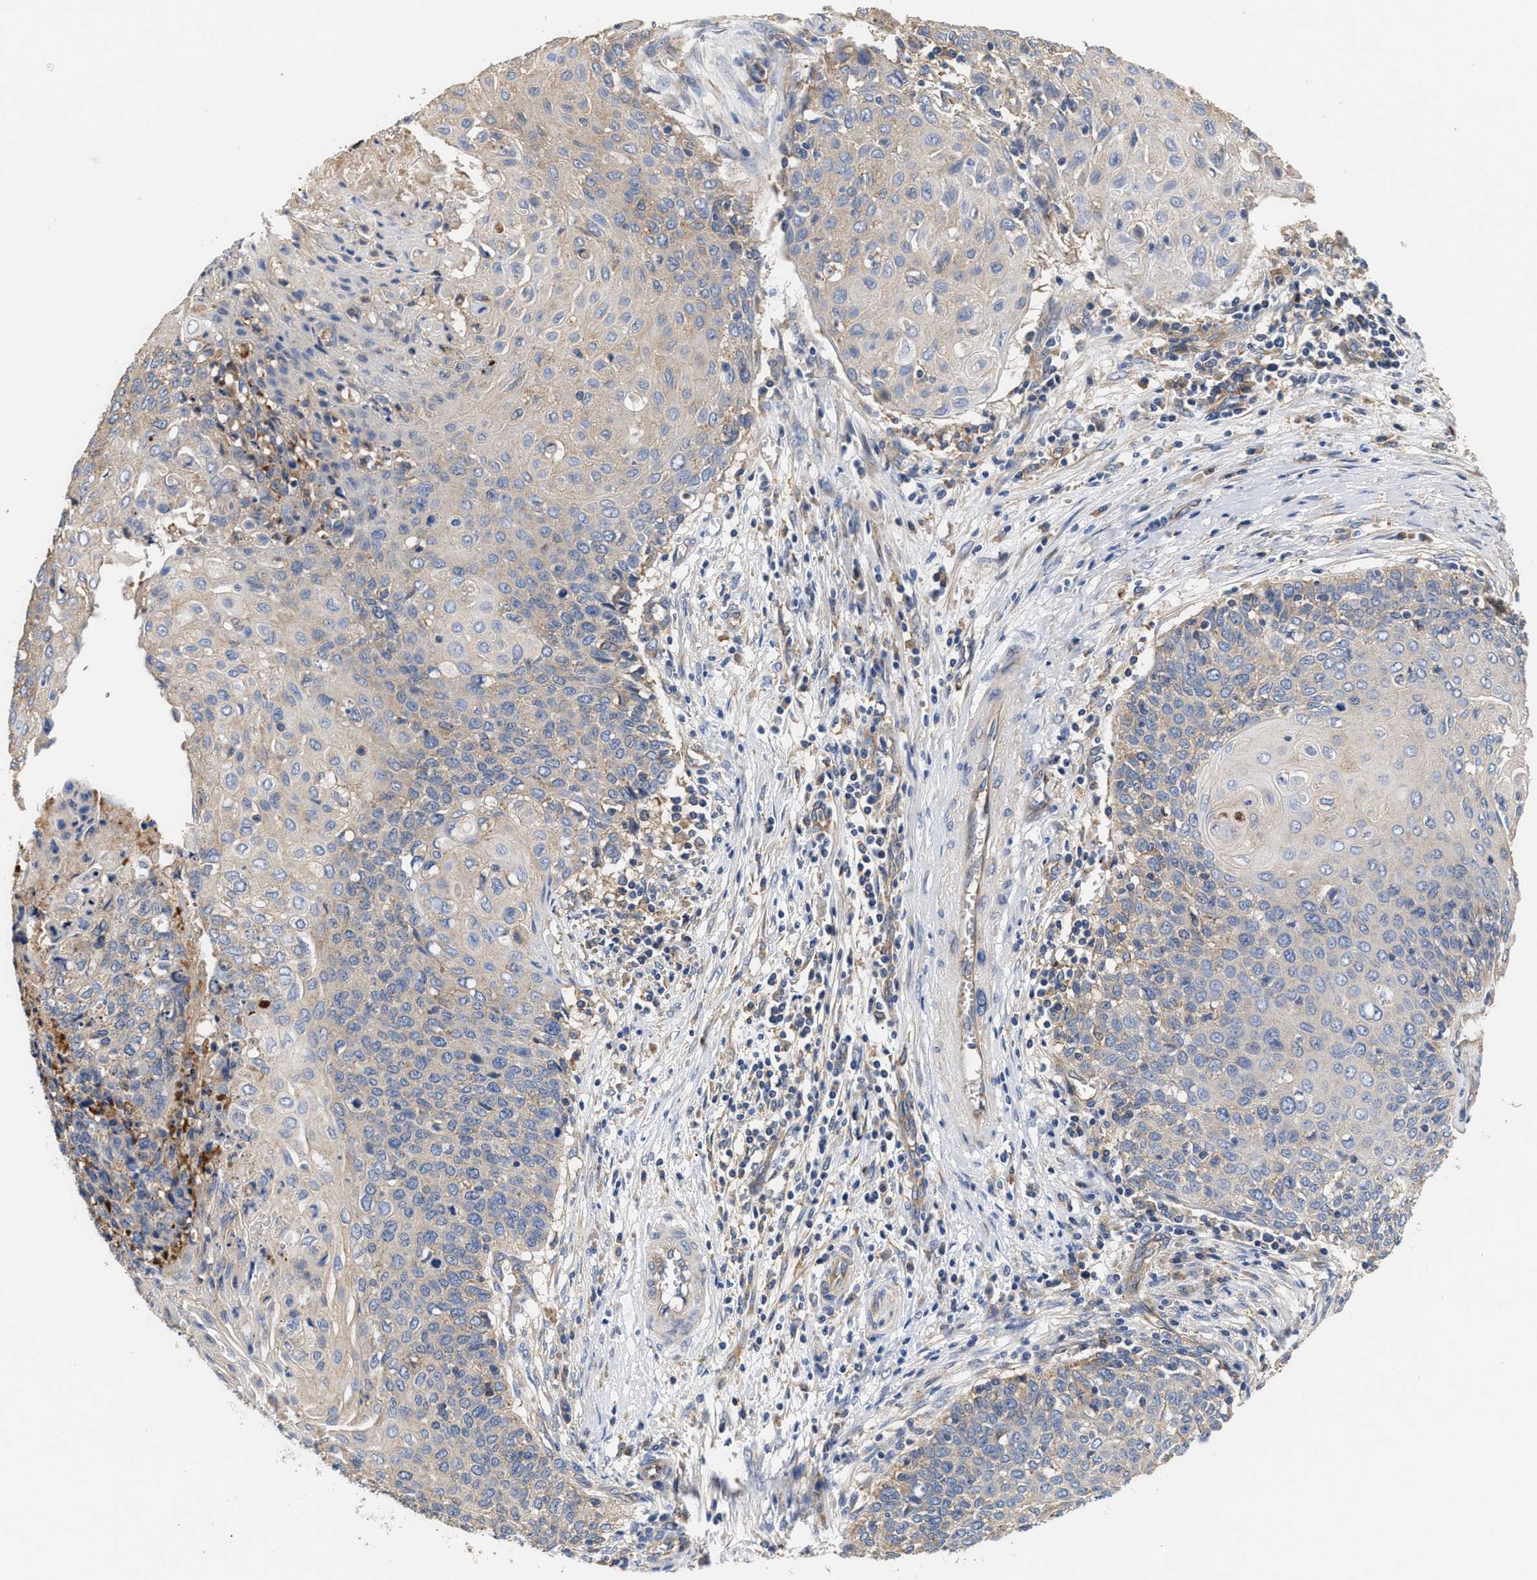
{"staining": {"intensity": "weak", "quantity": "<25%", "location": "cytoplasmic/membranous"}, "tissue": "cervical cancer", "cell_type": "Tumor cells", "image_type": "cancer", "snomed": [{"axis": "morphology", "description": "Squamous cell carcinoma, NOS"}, {"axis": "topography", "description": "Cervix"}], "caption": "Tumor cells show no significant protein positivity in cervical squamous cell carcinoma.", "gene": "KLB", "patient": {"sex": "female", "age": 39}}